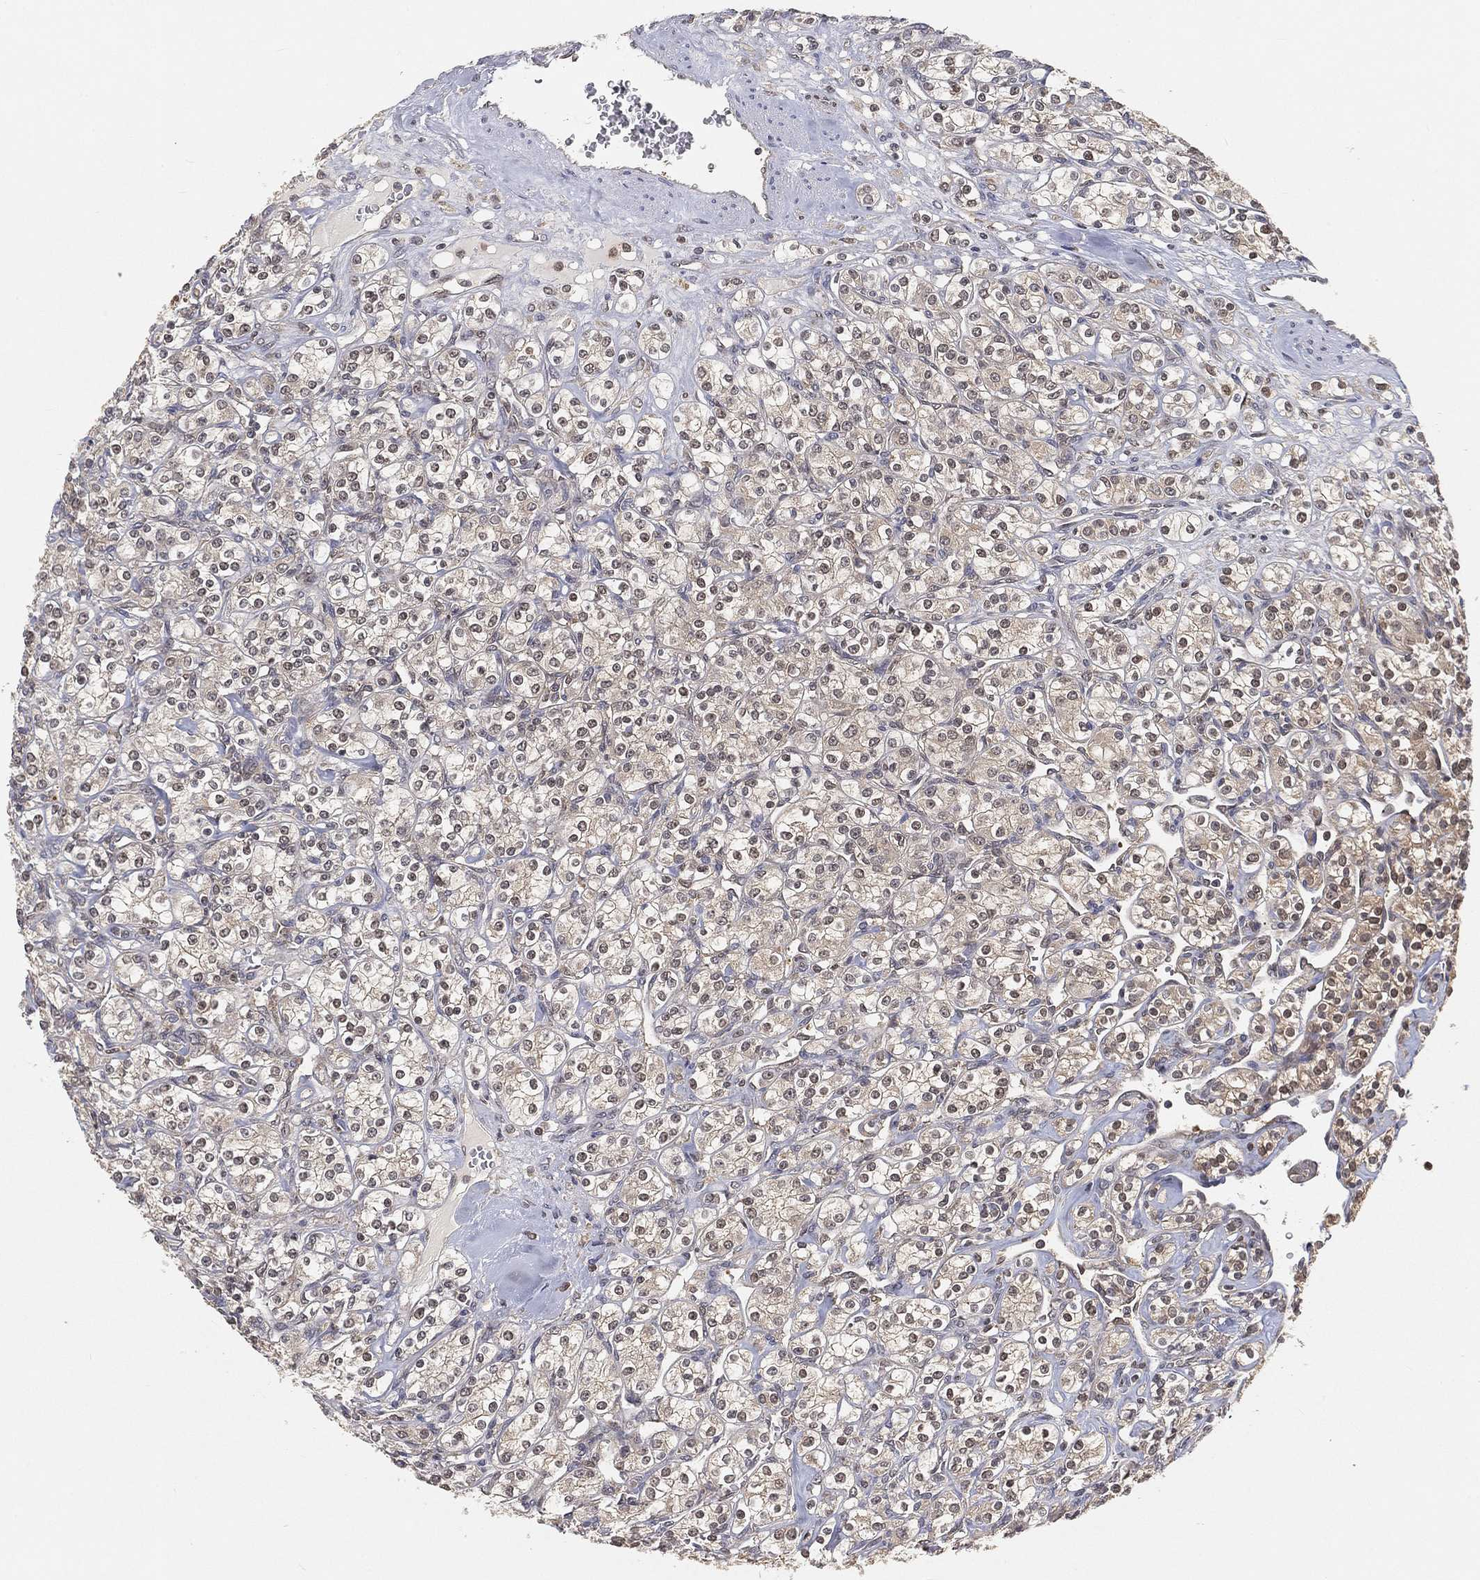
{"staining": {"intensity": "weak", "quantity": "<25%", "location": "cytoplasmic/membranous"}, "tissue": "renal cancer", "cell_type": "Tumor cells", "image_type": "cancer", "snomed": [{"axis": "morphology", "description": "Adenocarcinoma, NOS"}, {"axis": "topography", "description": "Kidney"}], "caption": "High power microscopy photomicrograph of an IHC photomicrograph of renal cancer (adenocarcinoma), revealing no significant positivity in tumor cells.", "gene": "MAPK1", "patient": {"sex": "male", "age": 77}}